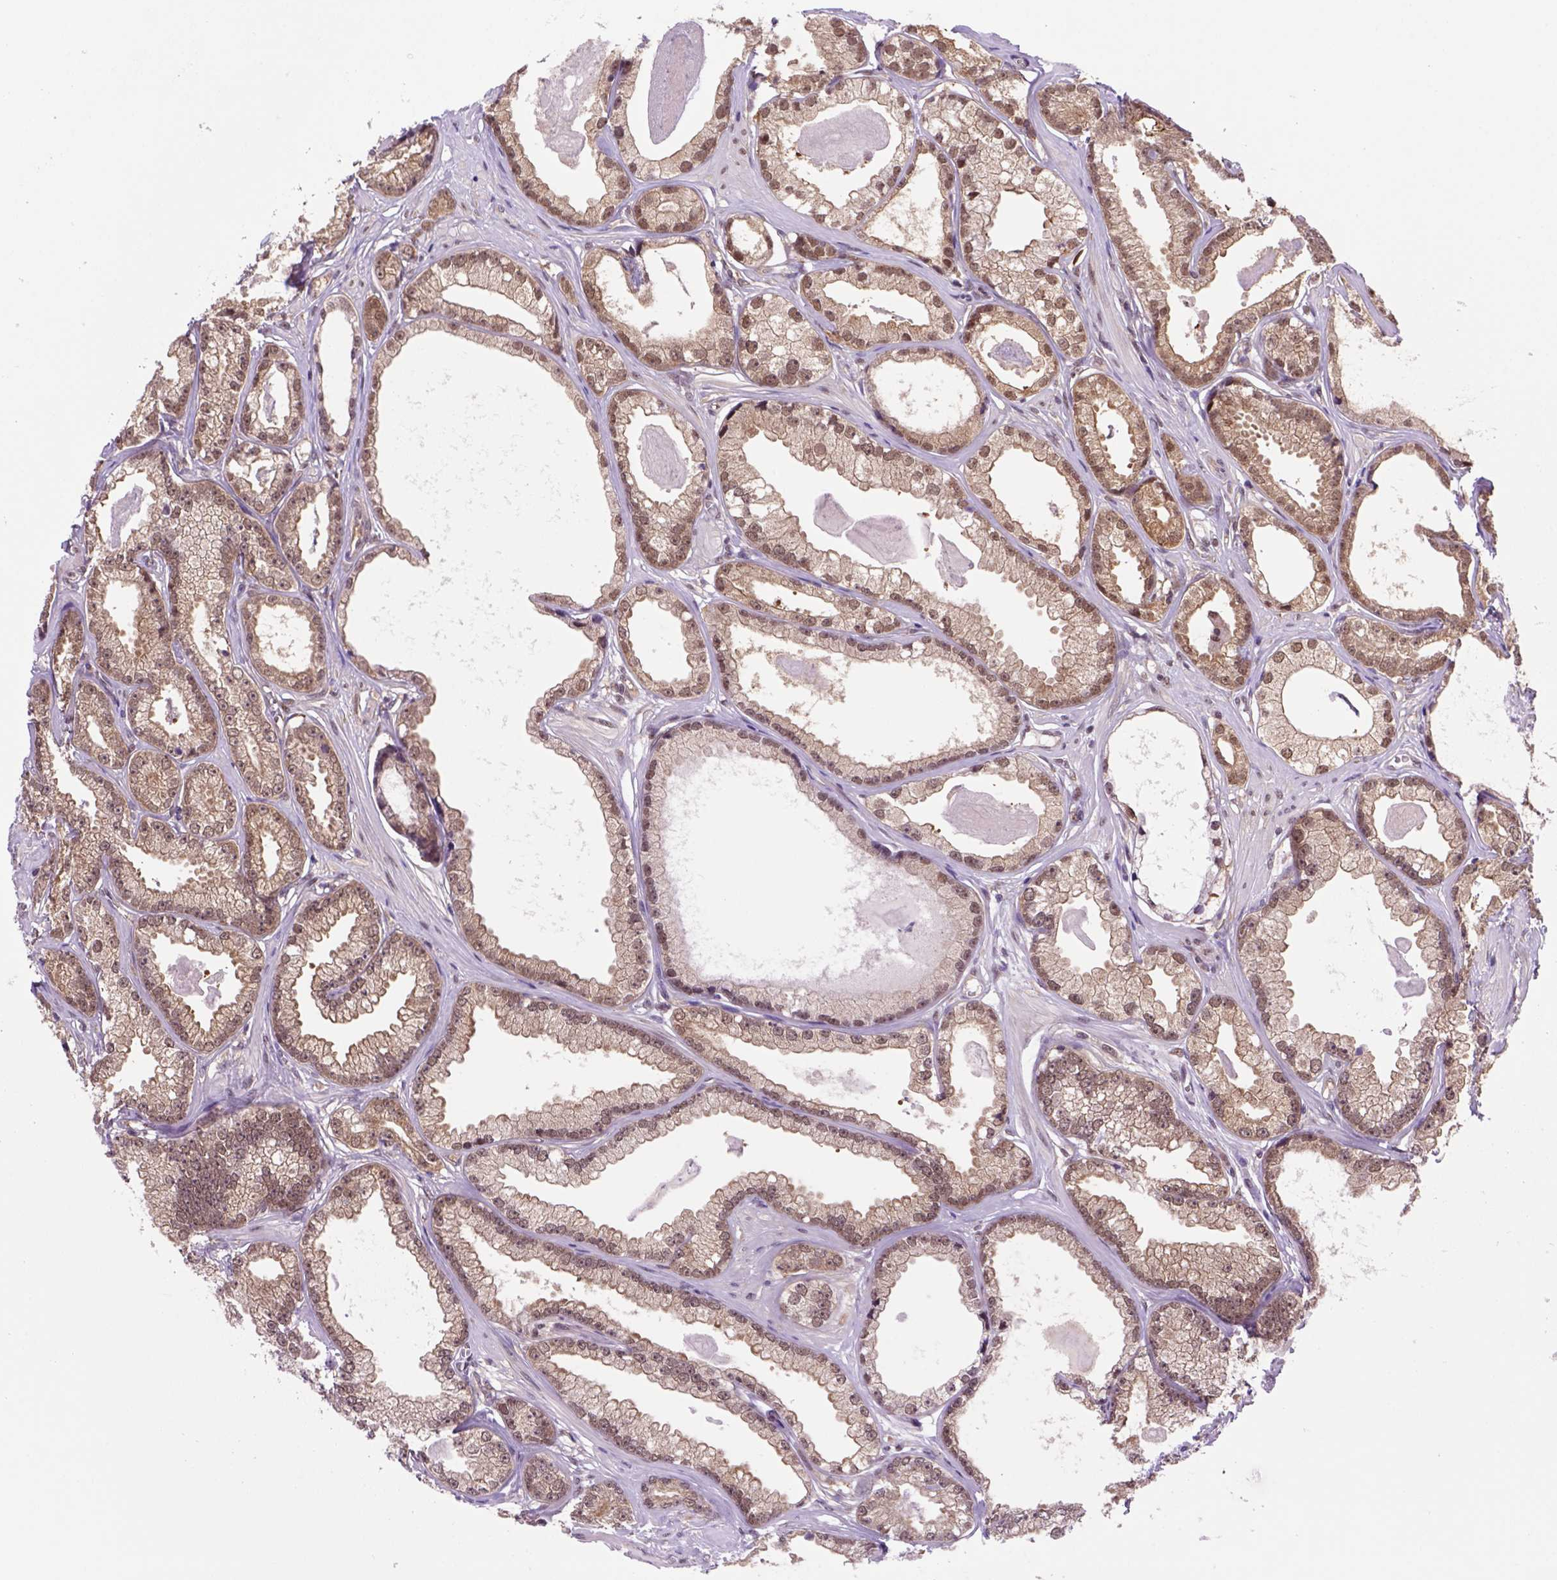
{"staining": {"intensity": "moderate", "quantity": ">75%", "location": "cytoplasmic/membranous,nuclear"}, "tissue": "prostate cancer", "cell_type": "Tumor cells", "image_type": "cancer", "snomed": [{"axis": "morphology", "description": "Adenocarcinoma, Low grade"}, {"axis": "topography", "description": "Prostate"}], "caption": "IHC micrograph of low-grade adenocarcinoma (prostate) stained for a protein (brown), which reveals medium levels of moderate cytoplasmic/membranous and nuclear positivity in approximately >75% of tumor cells.", "gene": "PSMC2", "patient": {"sex": "male", "age": 64}}